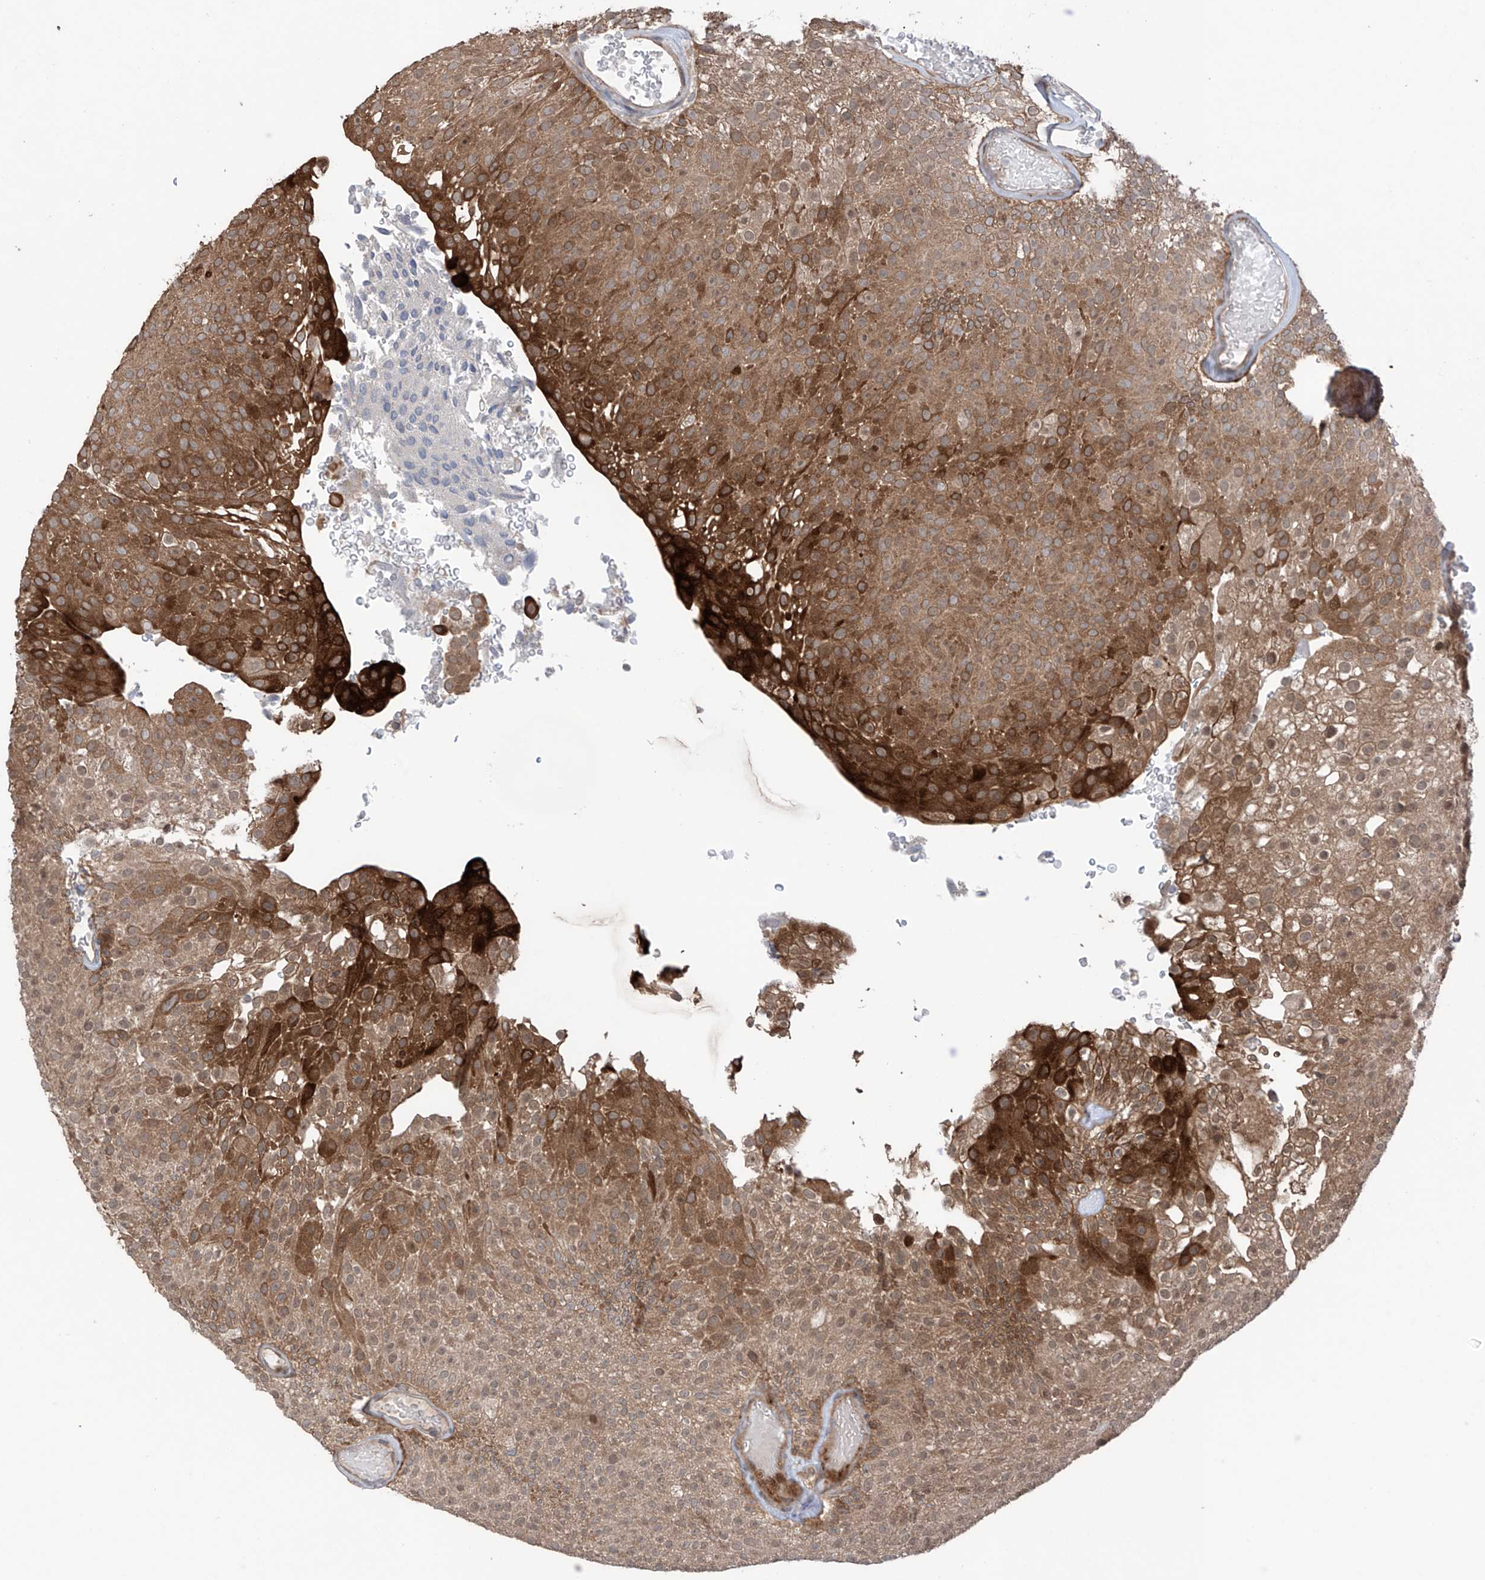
{"staining": {"intensity": "strong", "quantity": "25%-75%", "location": "cytoplasmic/membranous"}, "tissue": "urothelial cancer", "cell_type": "Tumor cells", "image_type": "cancer", "snomed": [{"axis": "morphology", "description": "Urothelial carcinoma, Low grade"}, {"axis": "topography", "description": "Urinary bladder"}], "caption": "Urothelial carcinoma (low-grade) was stained to show a protein in brown. There is high levels of strong cytoplasmic/membranous positivity in approximately 25%-75% of tumor cells. (DAB IHC with brightfield microscopy, high magnification).", "gene": "SAMD3", "patient": {"sex": "male", "age": 78}}